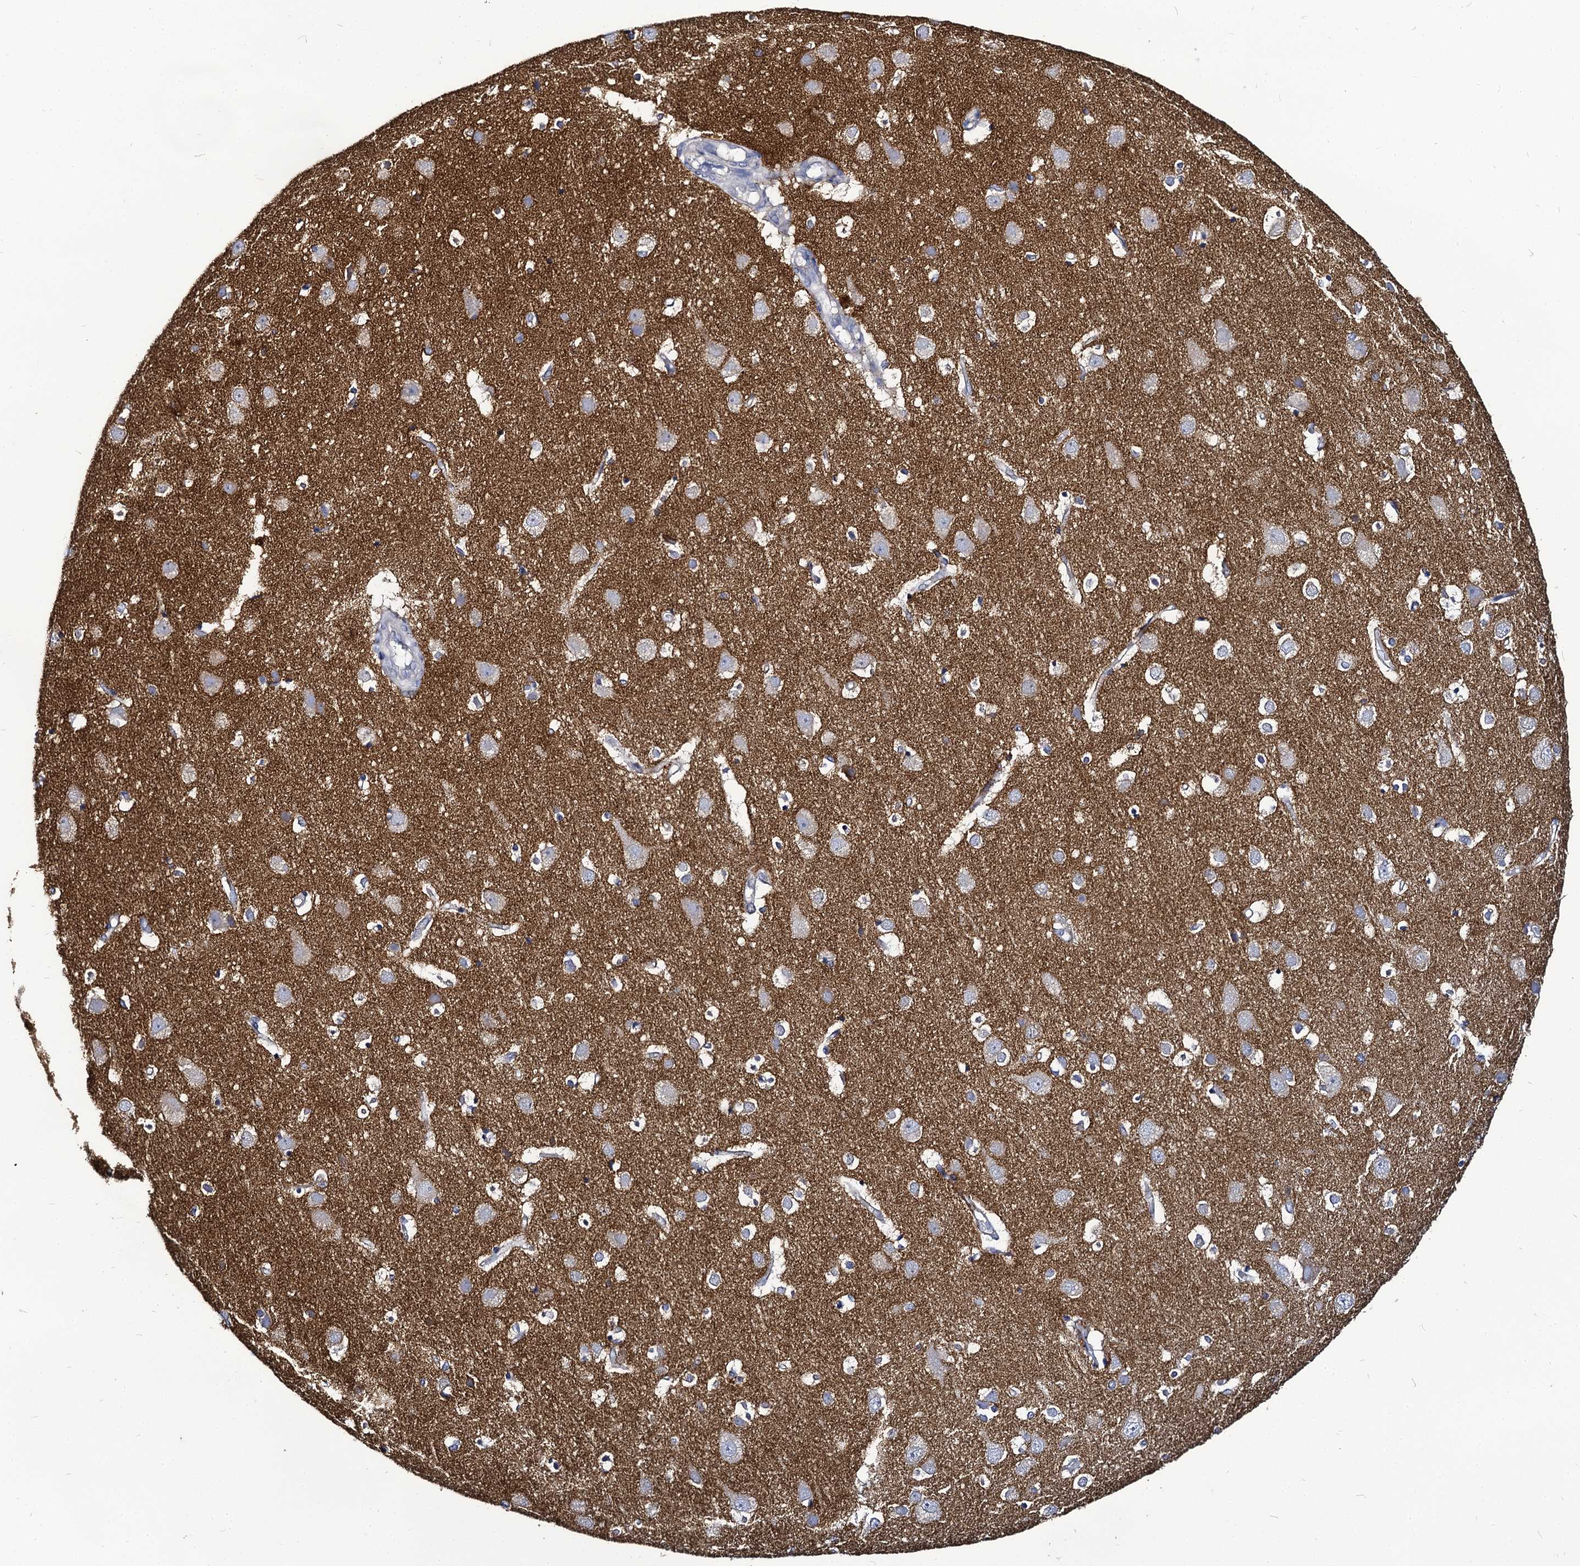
{"staining": {"intensity": "negative", "quantity": "none", "location": "none"}, "tissue": "cerebral cortex", "cell_type": "Endothelial cells", "image_type": "normal", "snomed": [{"axis": "morphology", "description": "Normal tissue, NOS"}, {"axis": "topography", "description": "Cerebral cortex"}], "caption": "A photomicrograph of cerebral cortex stained for a protein demonstrates no brown staining in endothelial cells.", "gene": "PANX2", "patient": {"sex": "male", "age": 54}}